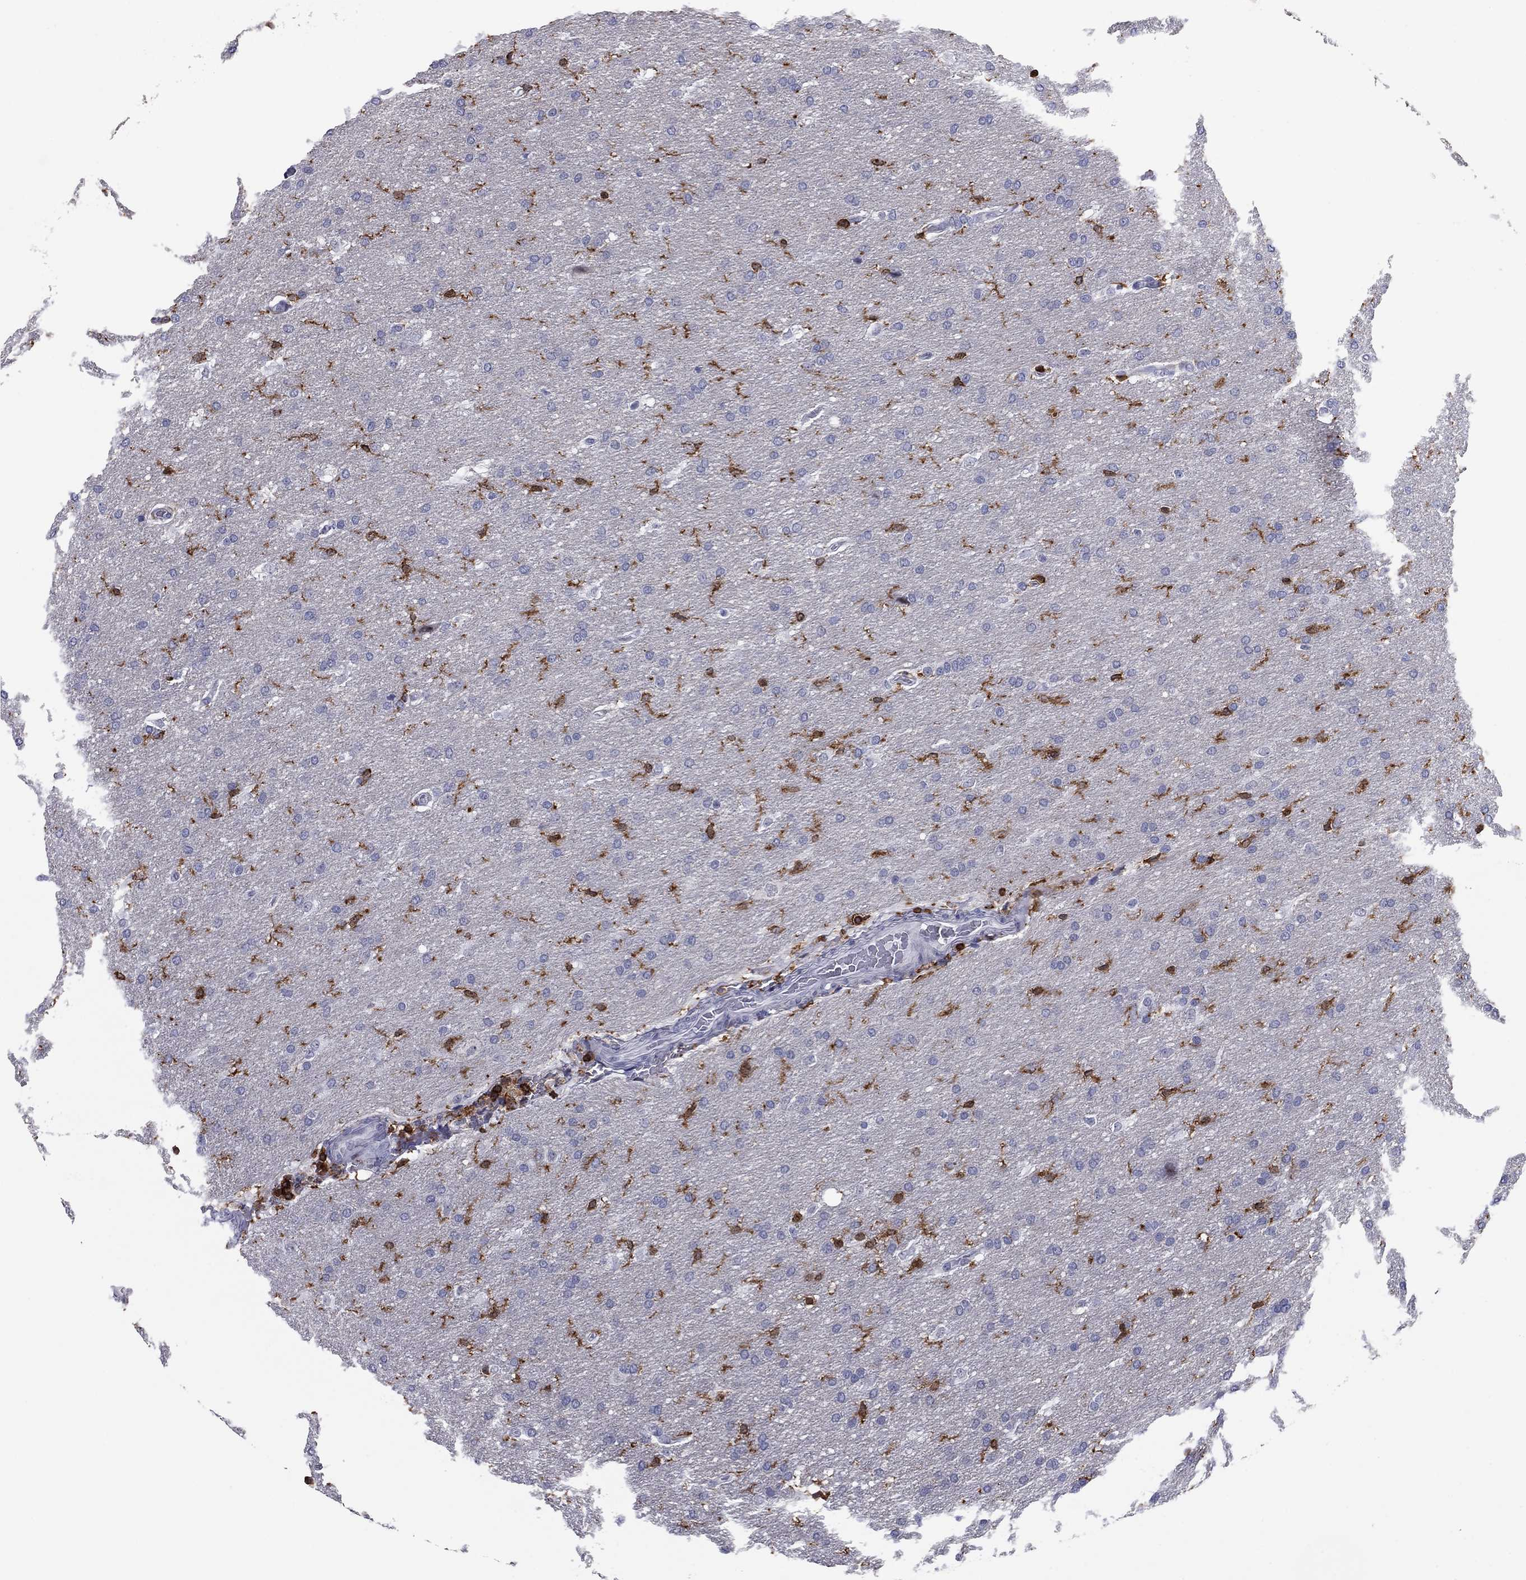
{"staining": {"intensity": "negative", "quantity": "none", "location": "none"}, "tissue": "glioma", "cell_type": "Tumor cells", "image_type": "cancer", "snomed": [{"axis": "morphology", "description": "Glioma, malignant, Low grade"}, {"axis": "topography", "description": "Brain"}], "caption": "Tumor cells are negative for protein expression in human glioma.", "gene": "ARHGAP27", "patient": {"sex": "female", "age": 37}}